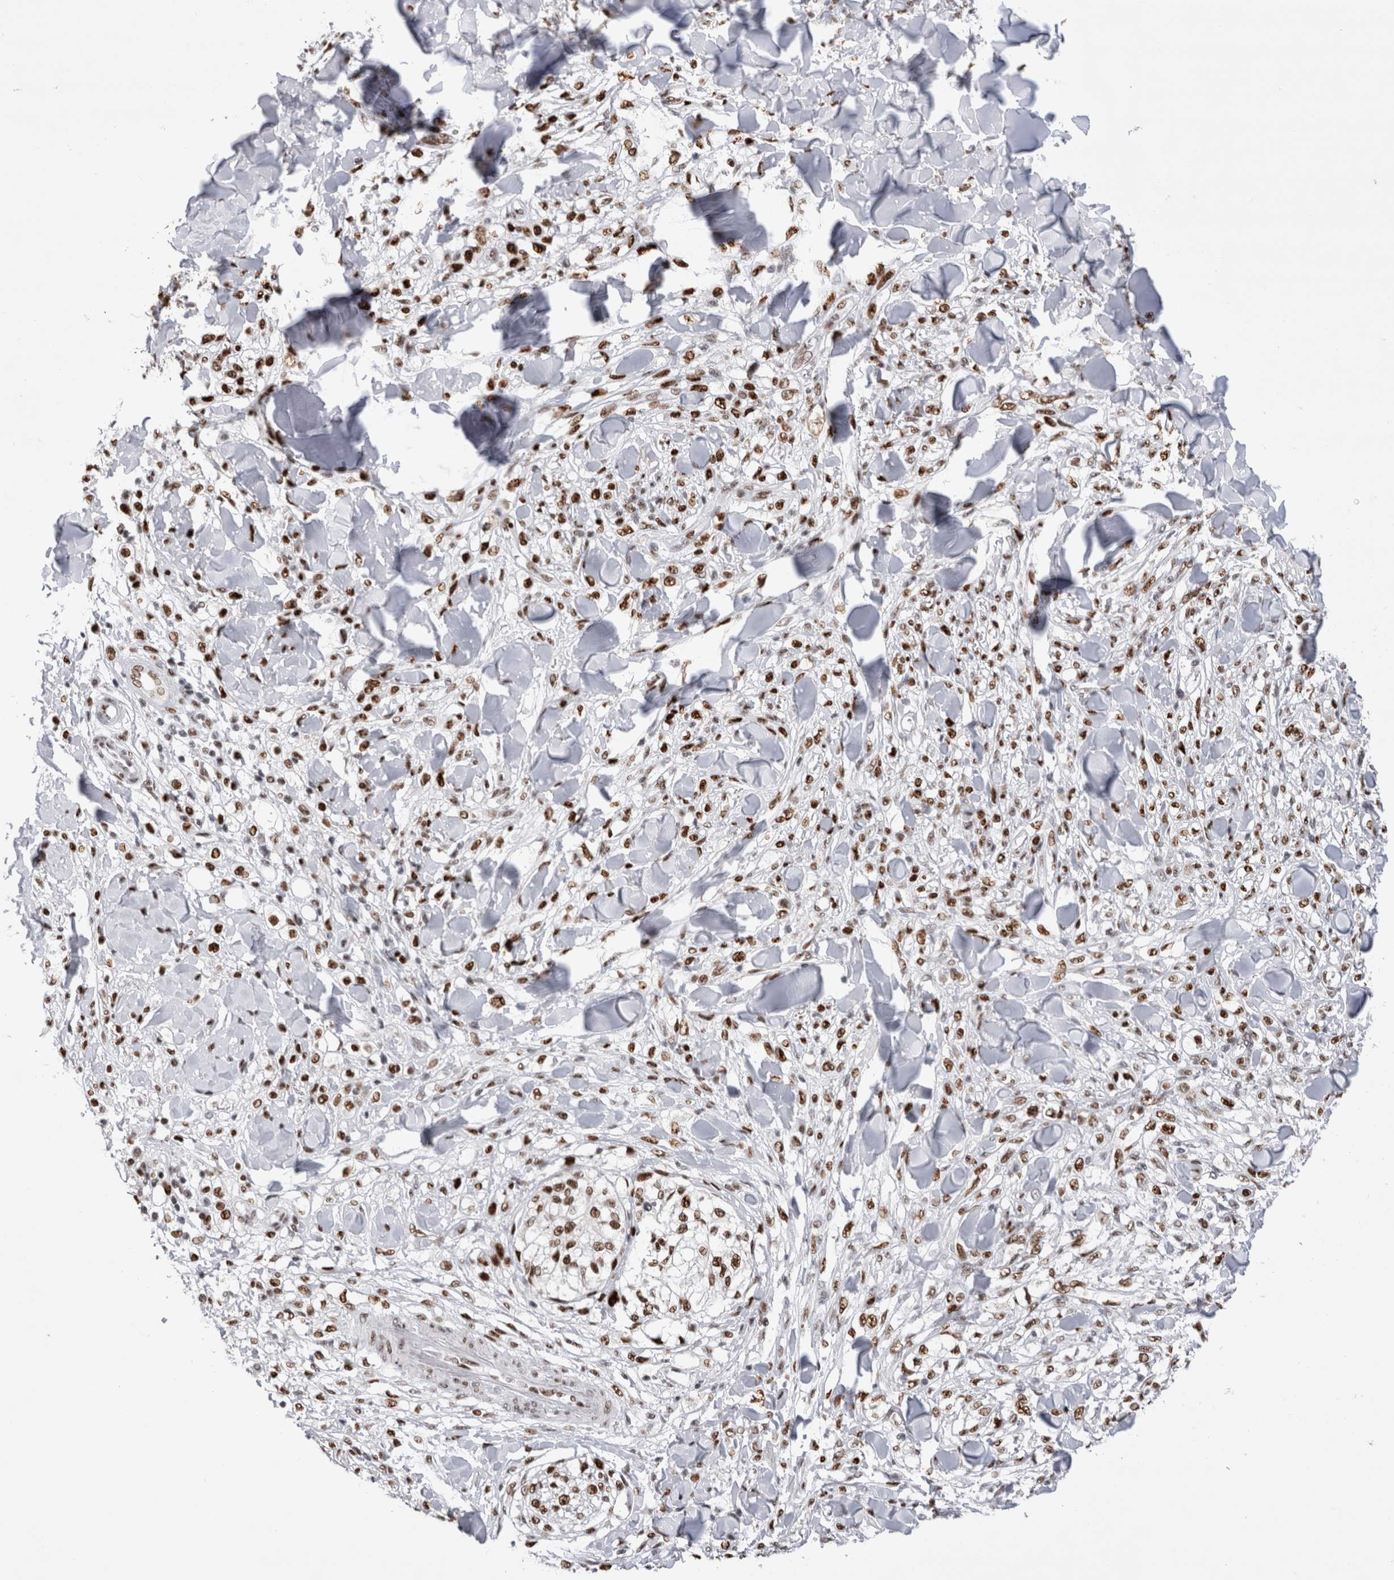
{"staining": {"intensity": "strong", "quantity": ">75%", "location": "nuclear"}, "tissue": "melanoma", "cell_type": "Tumor cells", "image_type": "cancer", "snomed": [{"axis": "morphology", "description": "Malignant melanoma, NOS"}, {"axis": "topography", "description": "Skin of head"}], "caption": "Approximately >75% of tumor cells in malignant melanoma show strong nuclear protein expression as visualized by brown immunohistochemical staining.", "gene": "RBM6", "patient": {"sex": "male", "age": 83}}